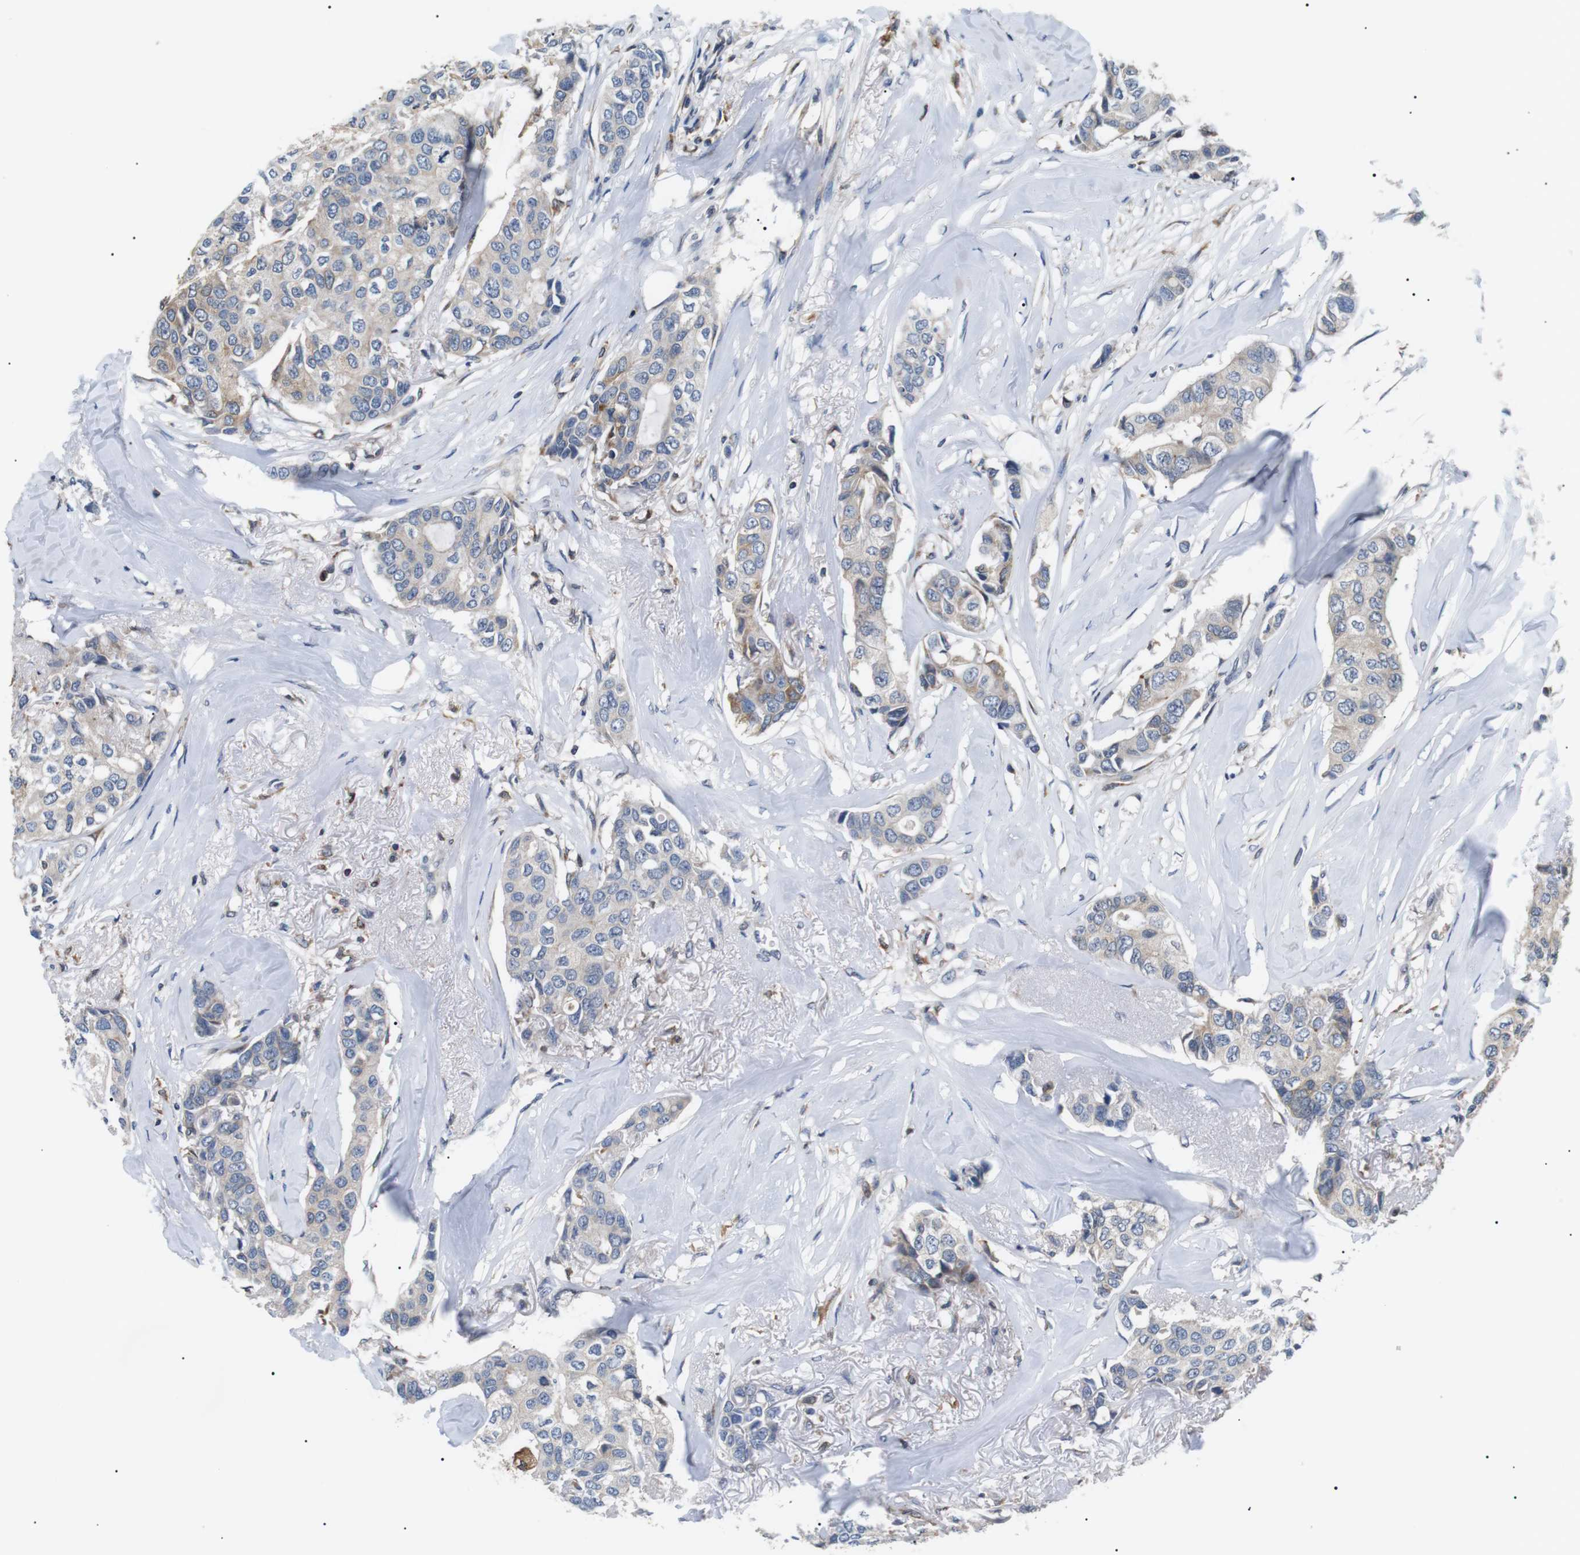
{"staining": {"intensity": "weak", "quantity": "25%-75%", "location": "cytoplasmic/membranous"}, "tissue": "breast cancer", "cell_type": "Tumor cells", "image_type": "cancer", "snomed": [{"axis": "morphology", "description": "Duct carcinoma"}, {"axis": "topography", "description": "Breast"}], "caption": "A brown stain highlights weak cytoplasmic/membranous staining of a protein in intraductal carcinoma (breast) tumor cells.", "gene": "RAB9A", "patient": {"sex": "female", "age": 80}}